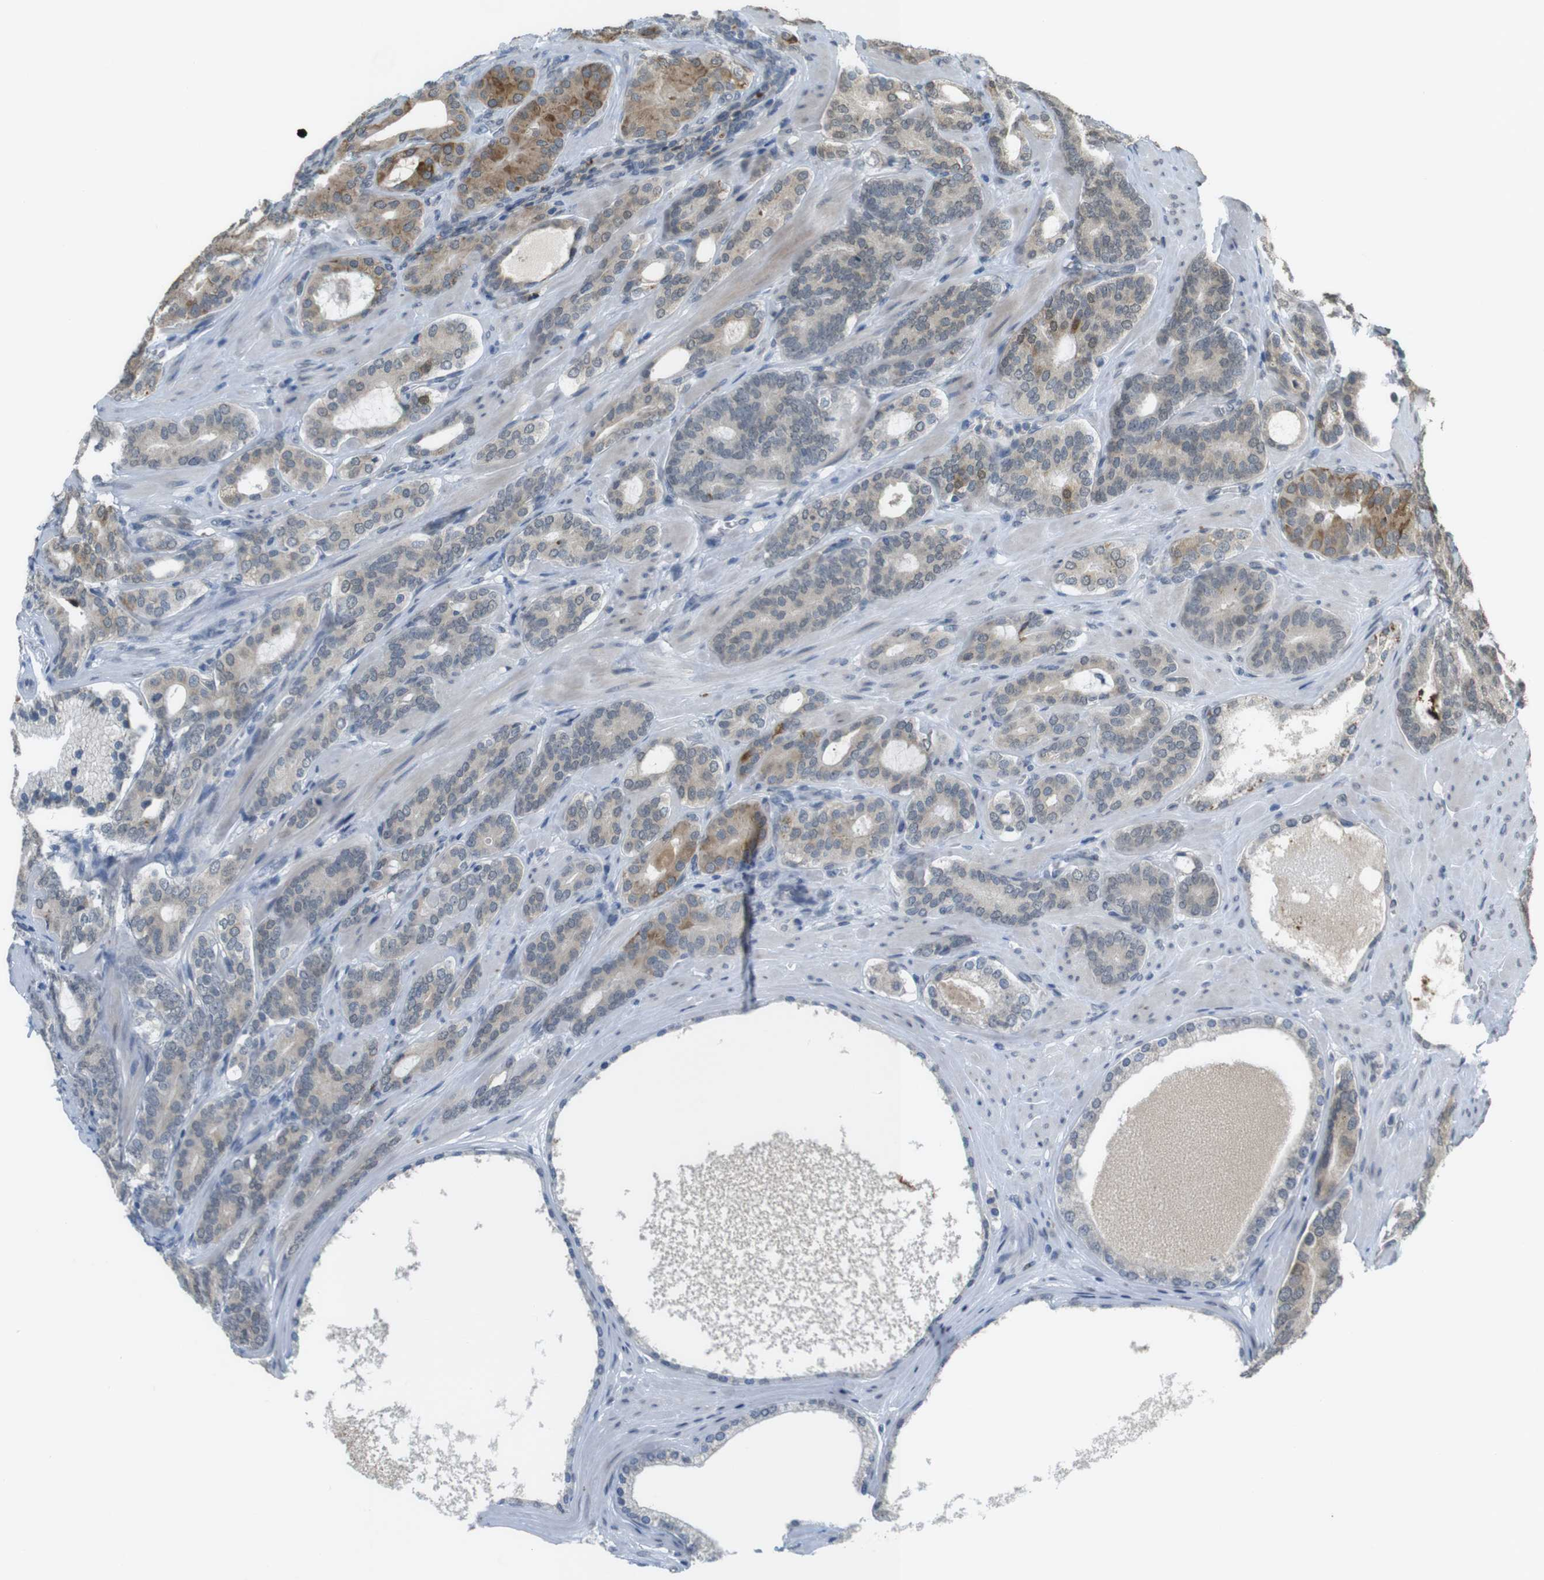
{"staining": {"intensity": "moderate", "quantity": "<25%", "location": "cytoplasmic/membranous"}, "tissue": "prostate cancer", "cell_type": "Tumor cells", "image_type": "cancer", "snomed": [{"axis": "morphology", "description": "Adenocarcinoma, Low grade"}, {"axis": "topography", "description": "Prostate"}], "caption": "Immunohistochemistry of low-grade adenocarcinoma (prostate) exhibits low levels of moderate cytoplasmic/membranous expression in about <25% of tumor cells.", "gene": "FZD10", "patient": {"sex": "male", "age": 63}}